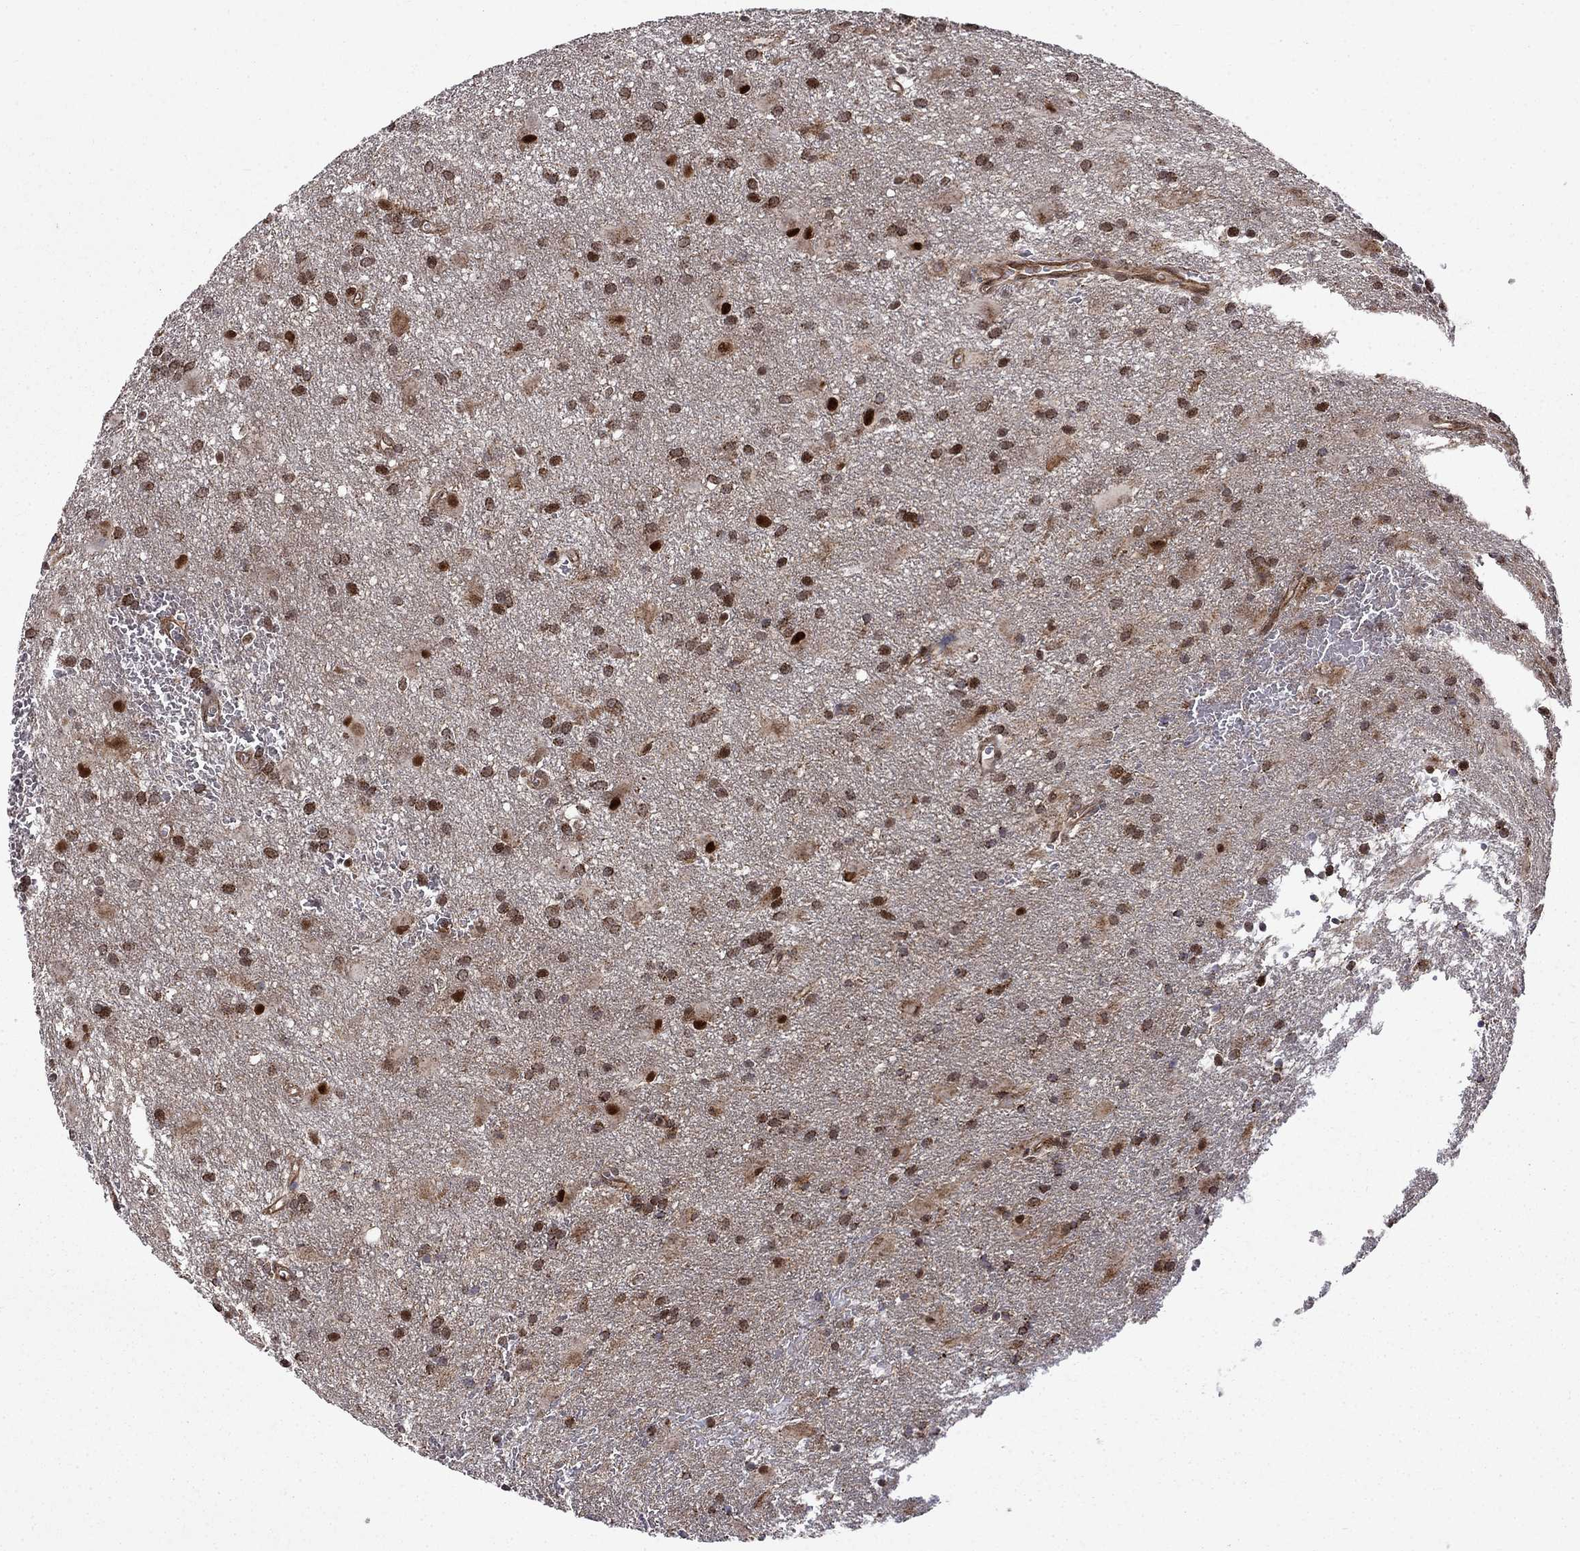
{"staining": {"intensity": "moderate", "quantity": "<25%", "location": "nuclear"}, "tissue": "glioma", "cell_type": "Tumor cells", "image_type": "cancer", "snomed": [{"axis": "morphology", "description": "Glioma, malignant, Low grade"}, {"axis": "topography", "description": "Brain"}], "caption": "Glioma stained for a protein reveals moderate nuclear positivity in tumor cells. (IHC, brightfield microscopy, high magnification).", "gene": "KPNA3", "patient": {"sex": "male", "age": 58}}